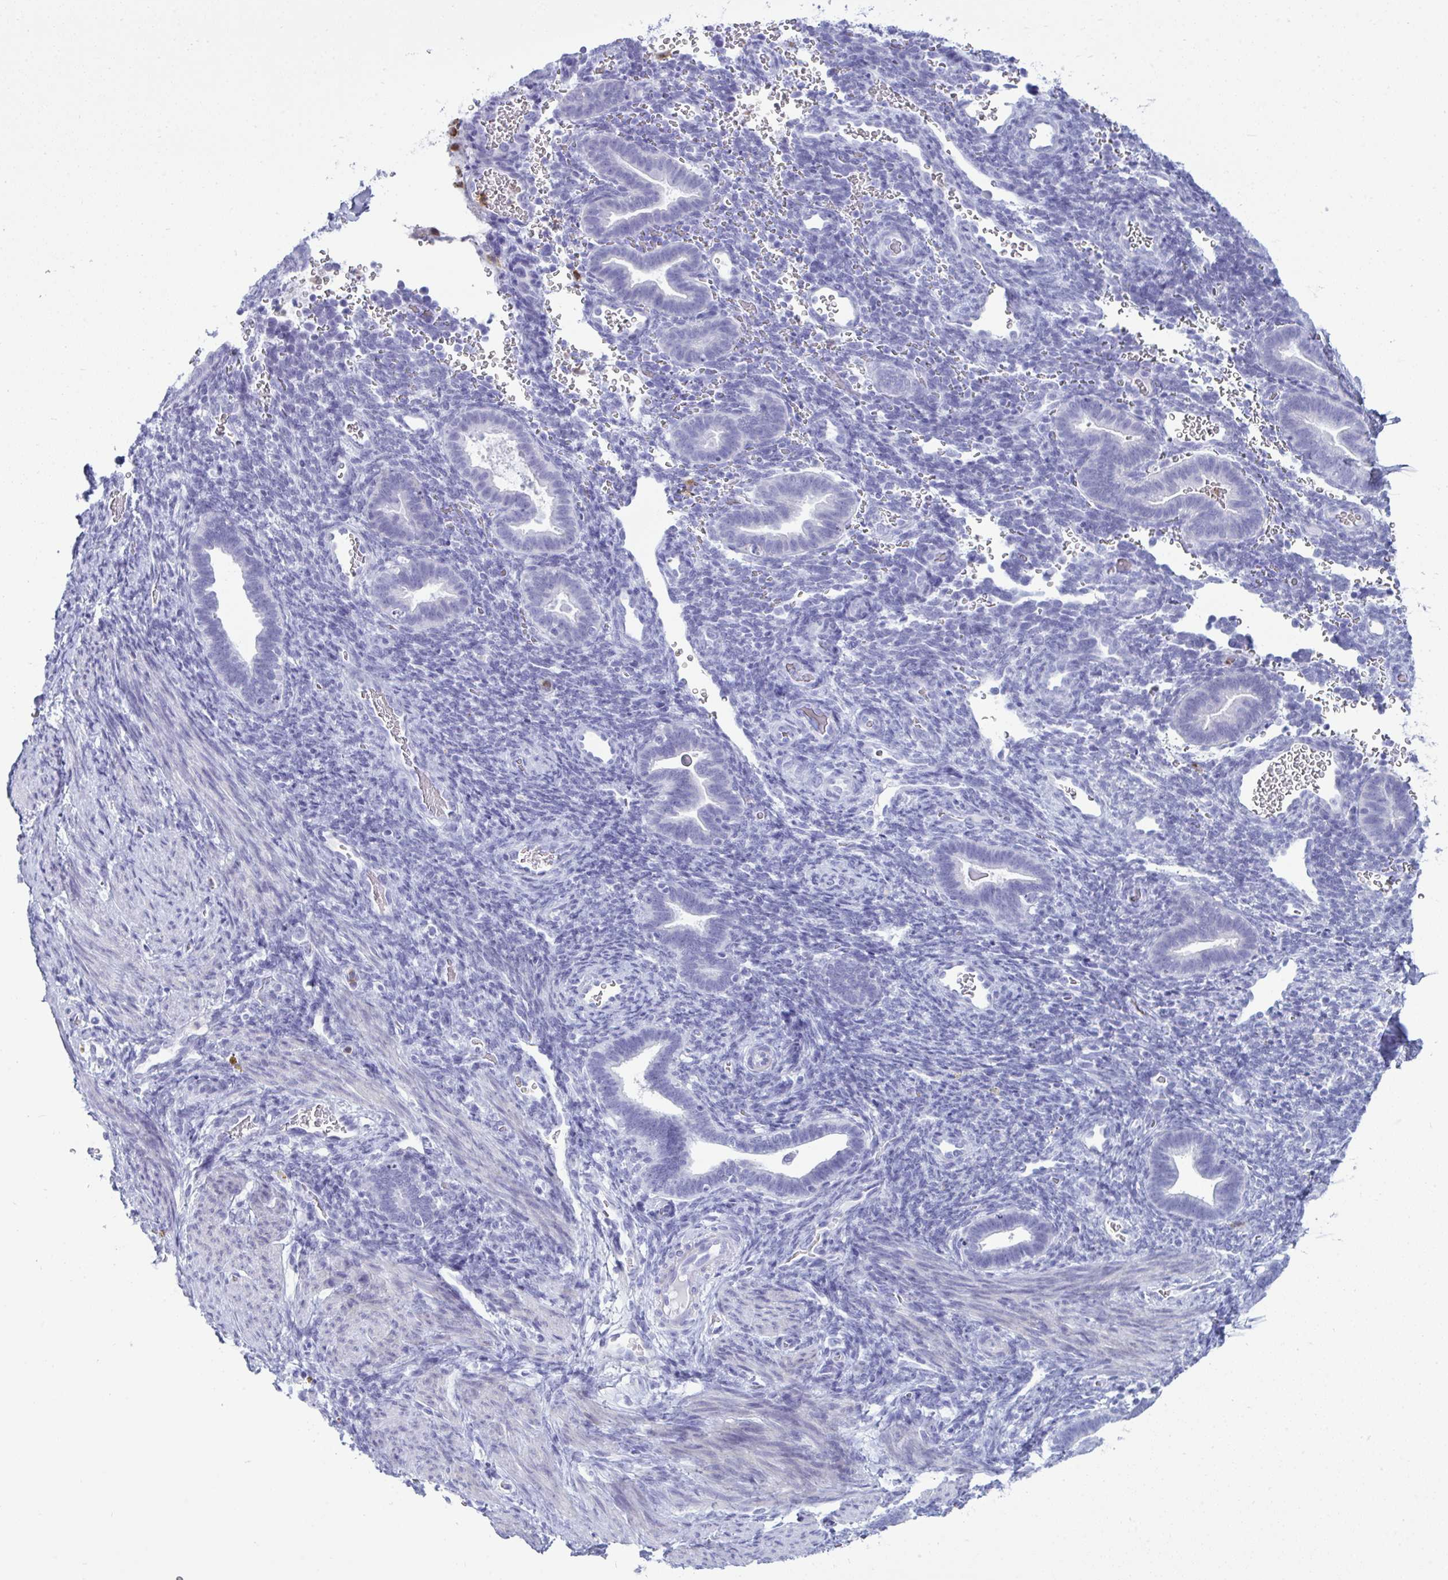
{"staining": {"intensity": "negative", "quantity": "none", "location": "none"}, "tissue": "endometrium", "cell_type": "Cells in endometrial stroma", "image_type": "normal", "snomed": [{"axis": "morphology", "description": "Normal tissue, NOS"}, {"axis": "topography", "description": "Endometrium"}], "caption": "Immunohistochemistry (IHC) of benign human endometrium reveals no positivity in cells in endometrial stroma. (Stains: DAB (3,3'-diaminobenzidine) immunohistochemistry (IHC) with hematoxylin counter stain, Microscopy: brightfield microscopy at high magnification).", "gene": "ARHGAP42", "patient": {"sex": "female", "age": 34}}